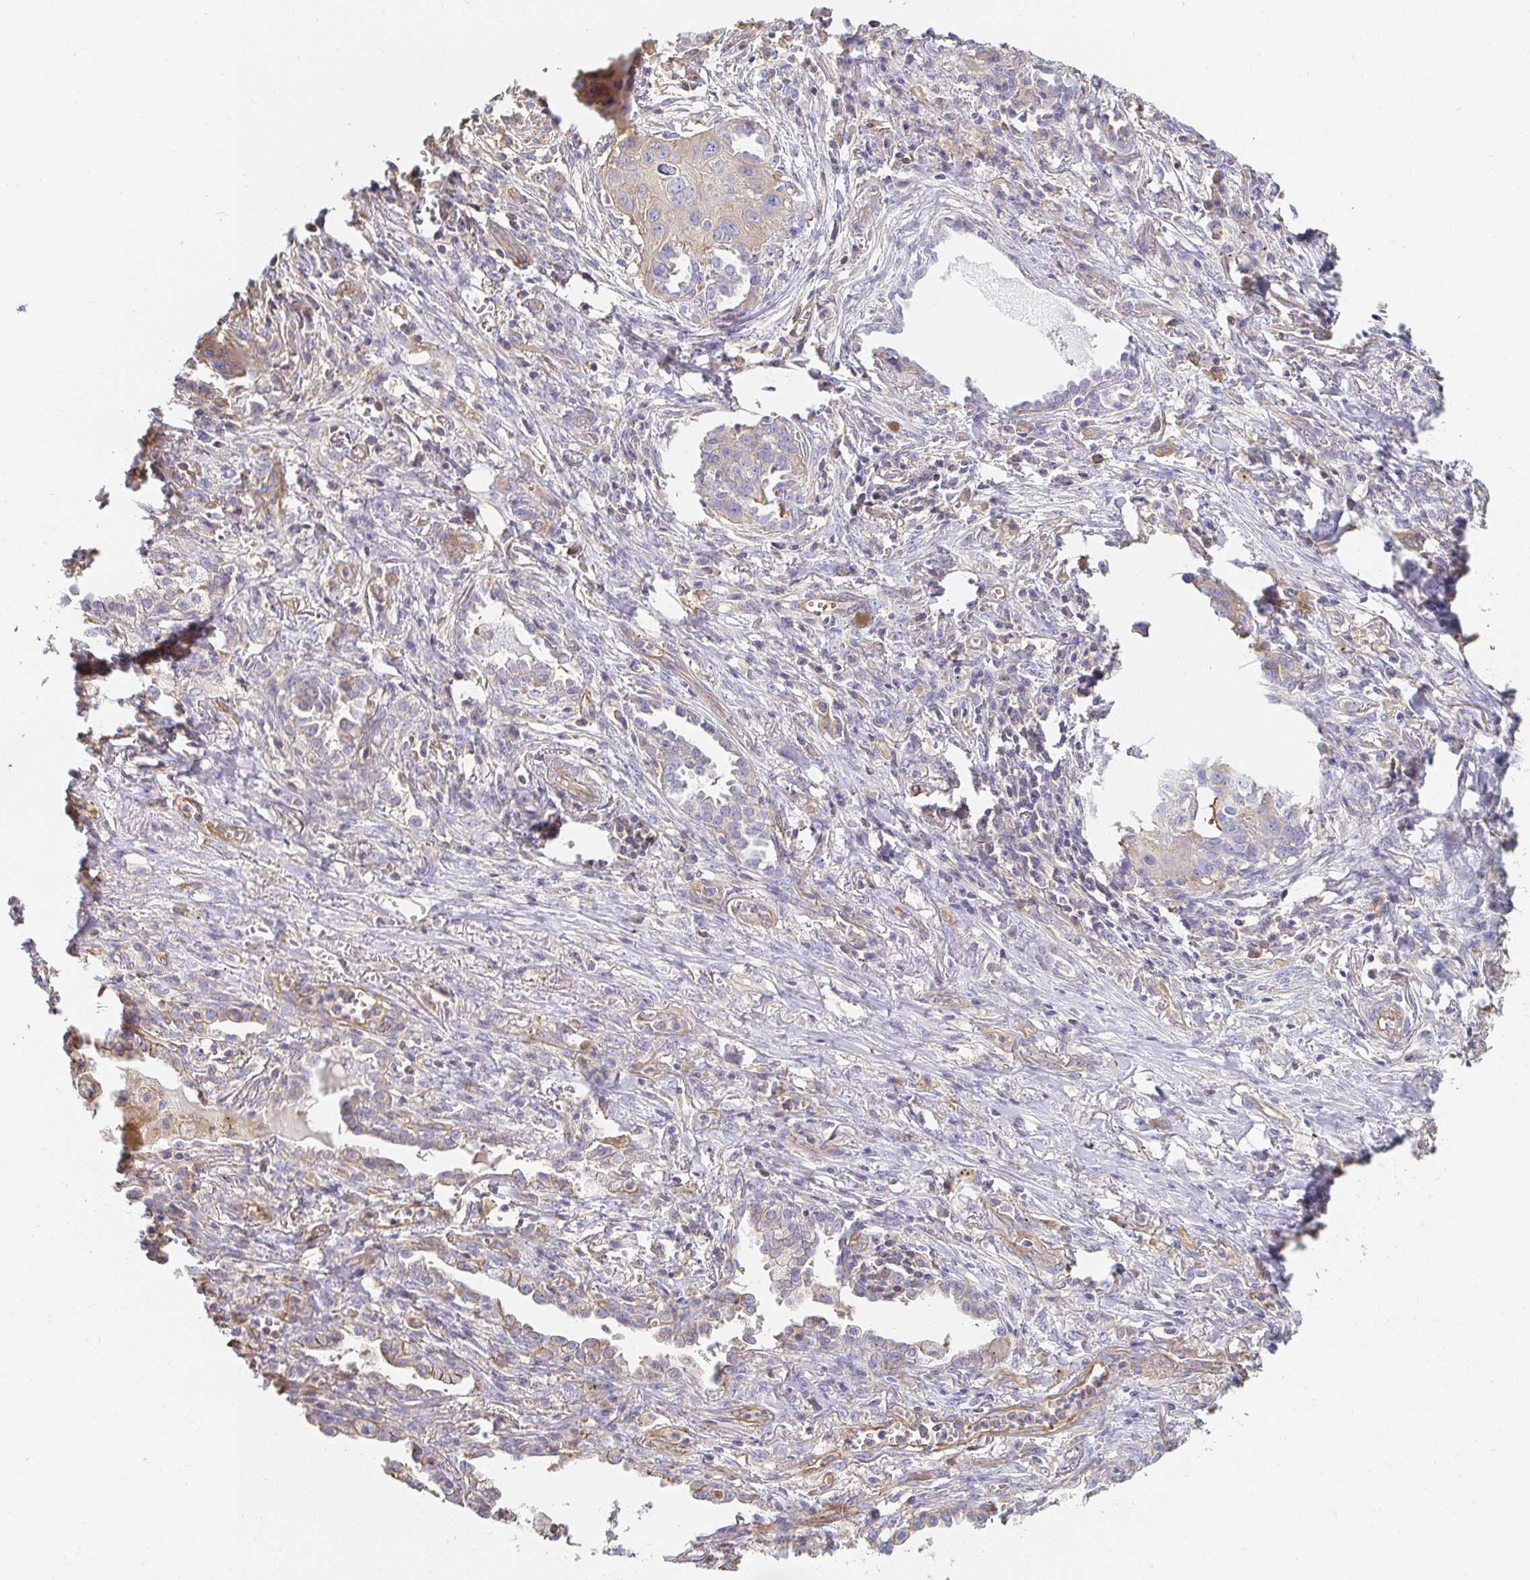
{"staining": {"intensity": "weak", "quantity": "<25%", "location": "cytoplasmic/membranous"}, "tissue": "lung cancer", "cell_type": "Tumor cells", "image_type": "cancer", "snomed": [{"axis": "morphology", "description": "Squamous cell carcinoma, NOS"}, {"axis": "topography", "description": "Lung"}], "caption": "This is a histopathology image of immunohistochemistry (IHC) staining of lung cancer (squamous cell carcinoma), which shows no expression in tumor cells.", "gene": "TSPAN19", "patient": {"sex": "male", "age": 71}}